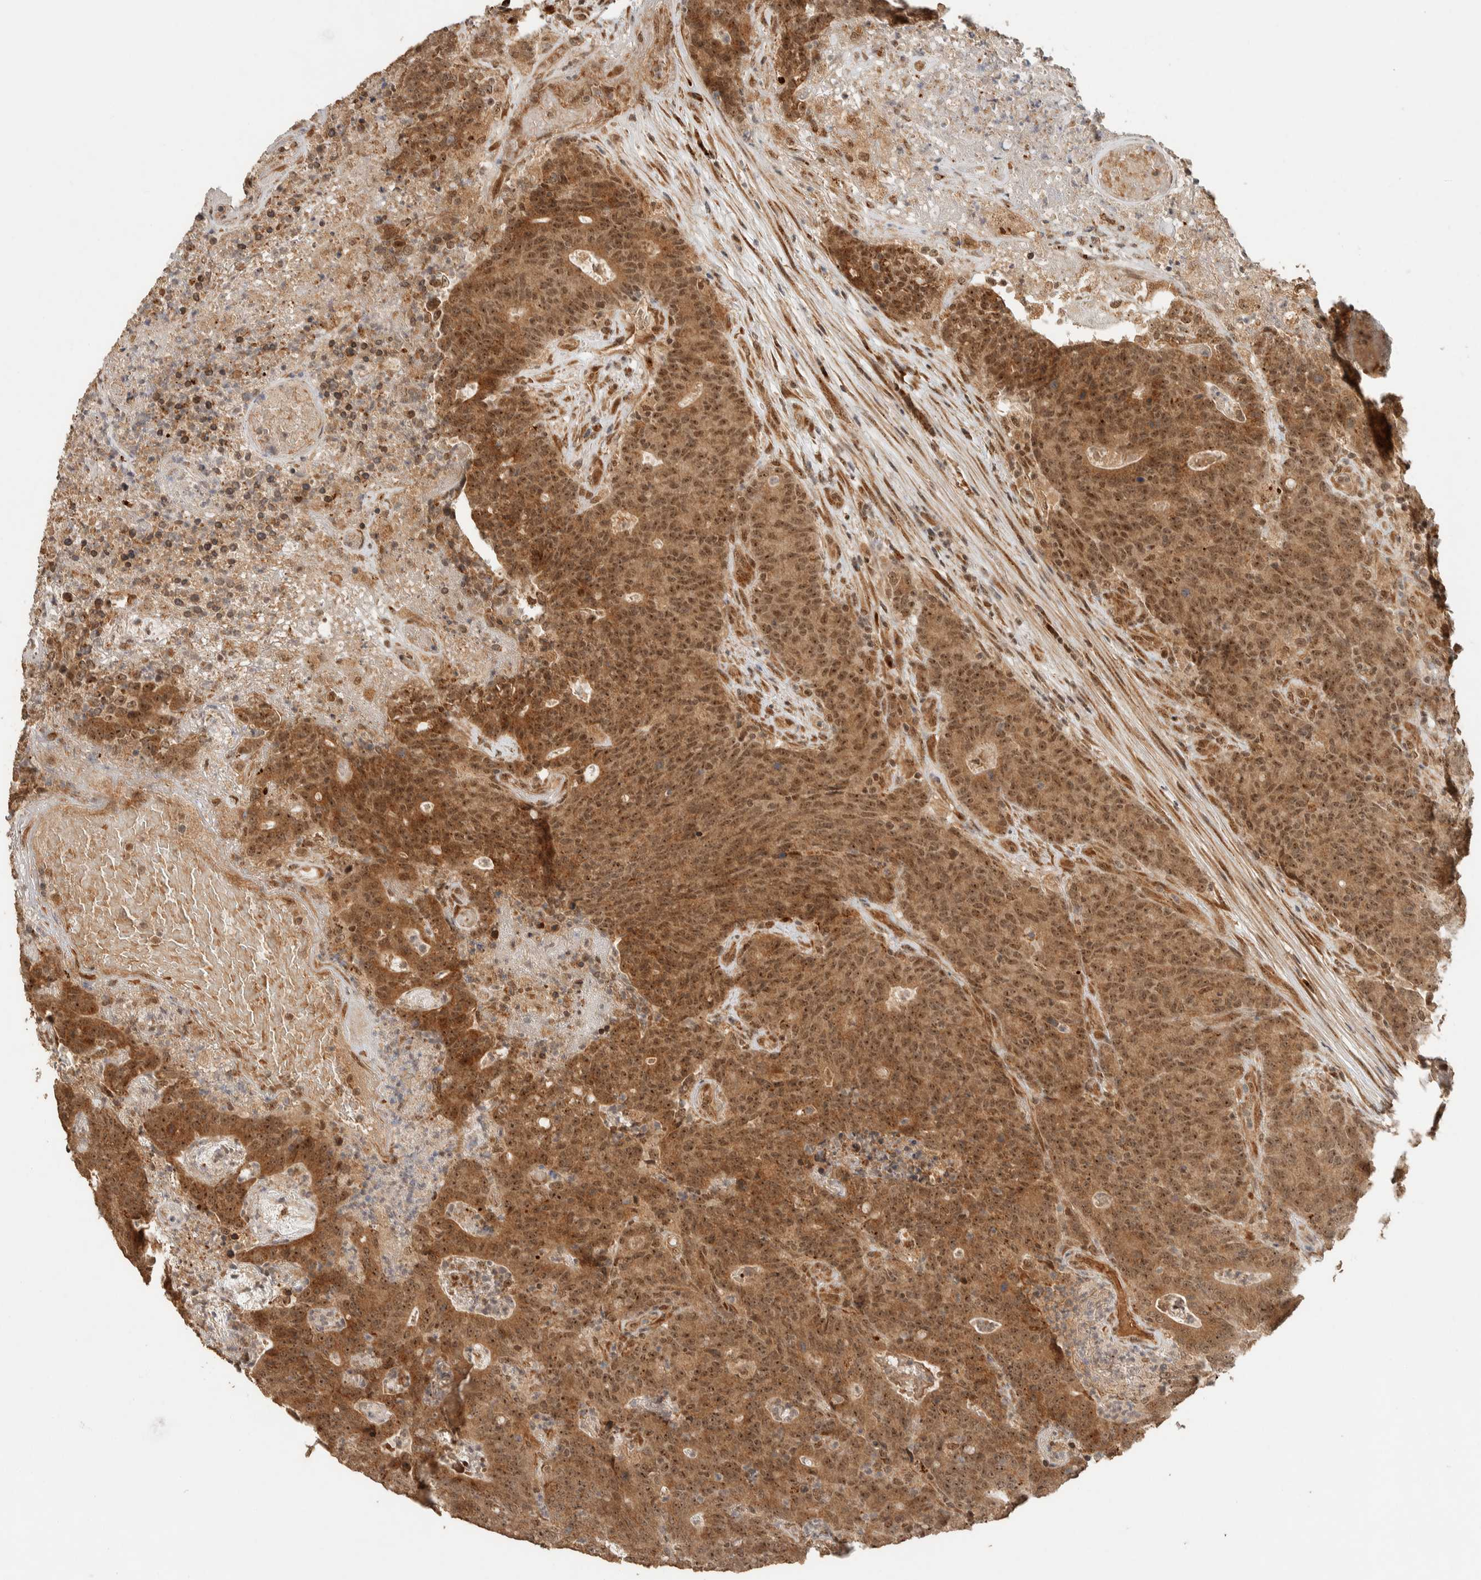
{"staining": {"intensity": "moderate", "quantity": ">75%", "location": "cytoplasmic/membranous,nuclear"}, "tissue": "colorectal cancer", "cell_type": "Tumor cells", "image_type": "cancer", "snomed": [{"axis": "morphology", "description": "Normal tissue, NOS"}, {"axis": "morphology", "description": "Adenocarcinoma, NOS"}, {"axis": "topography", "description": "Colon"}], "caption": "IHC micrograph of neoplastic tissue: human colorectal cancer (adenocarcinoma) stained using immunohistochemistry demonstrates medium levels of moderate protein expression localized specifically in the cytoplasmic/membranous and nuclear of tumor cells, appearing as a cytoplasmic/membranous and nuclear brown color.", "gene": "ZBTB2", "patient": {"sex": "female", "age": 75}}